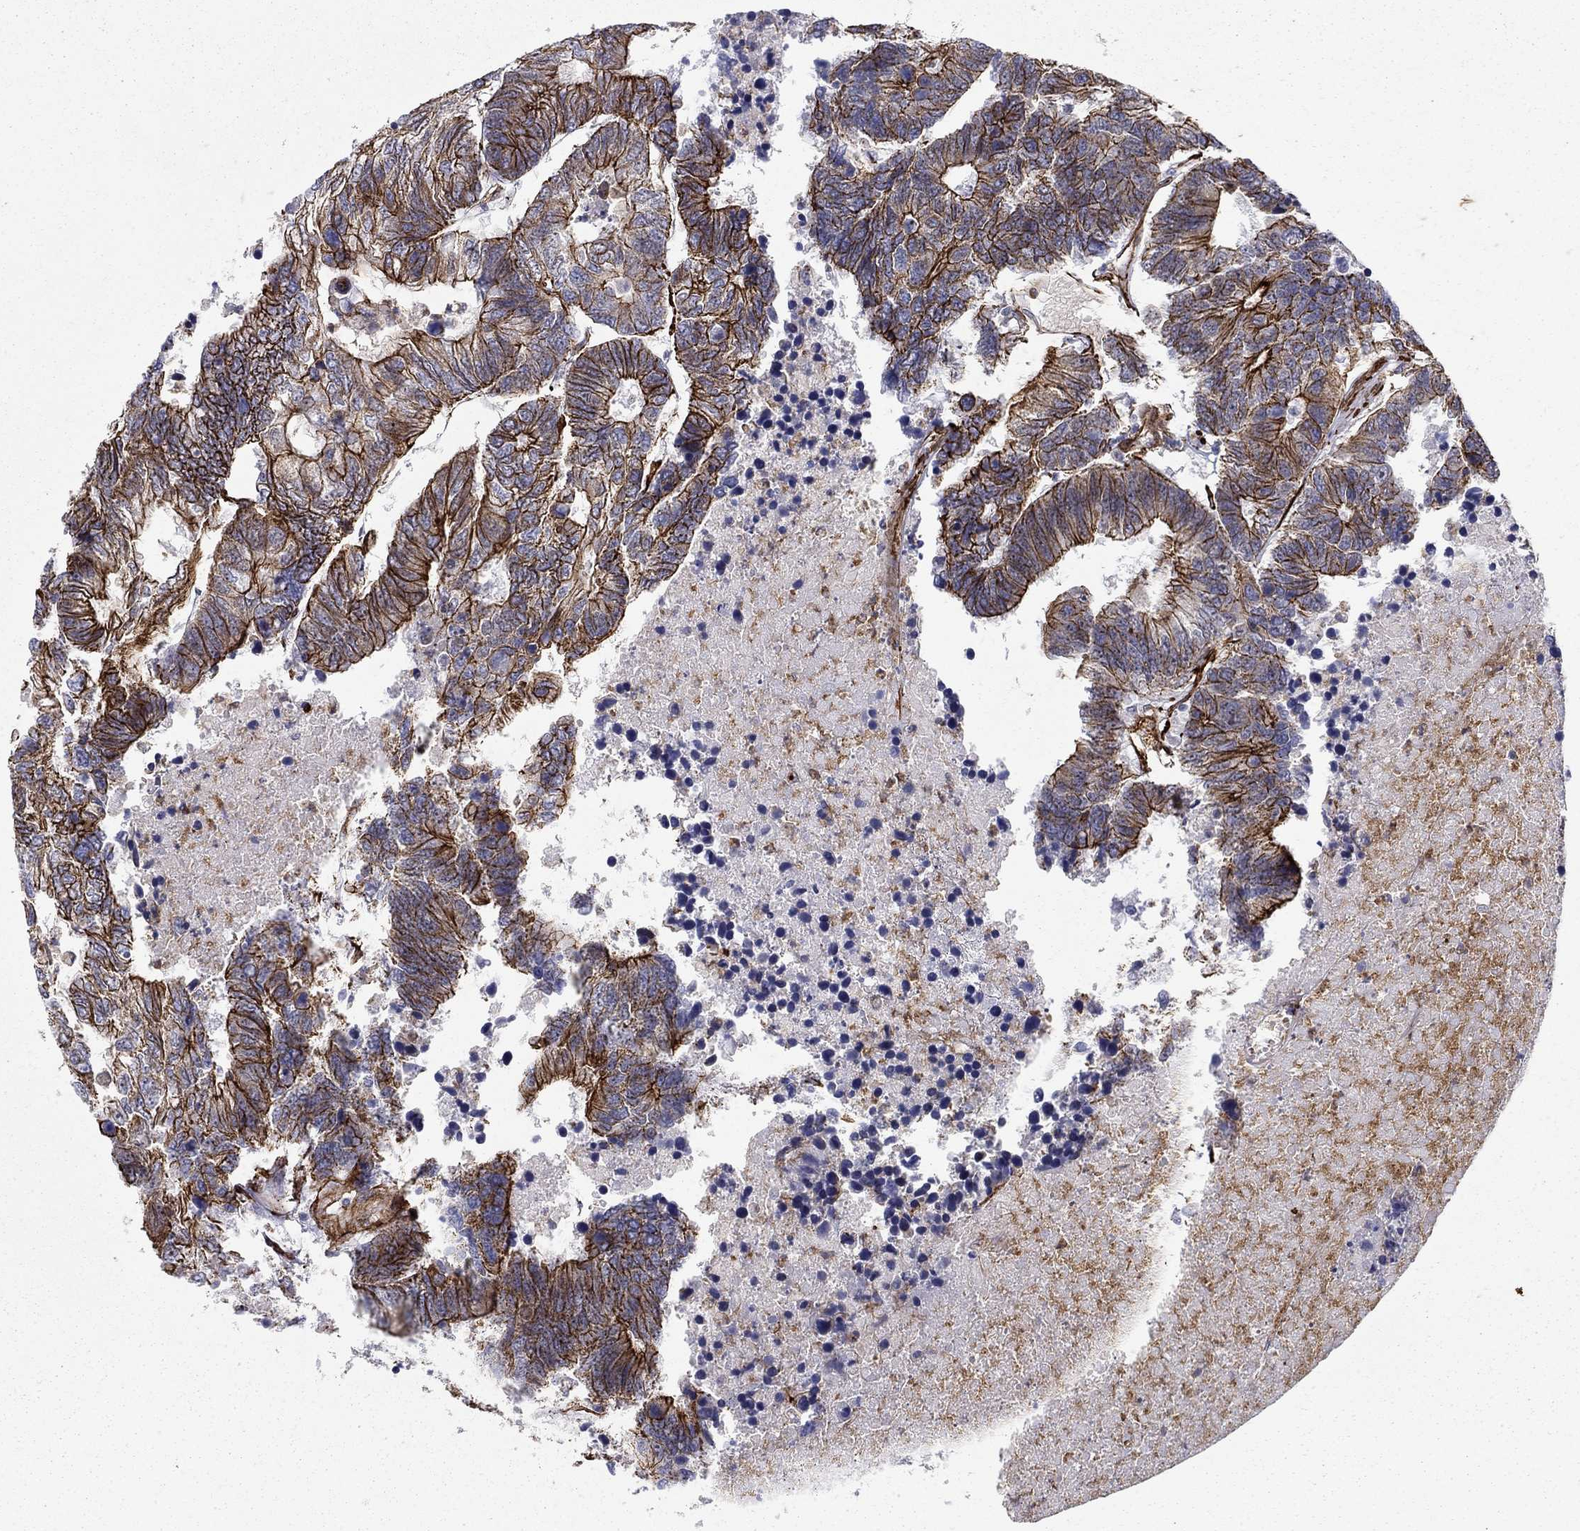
{"staining": {"intensity": "strong", "quantity": ">75%", "location": "cytoplasmic/membranous"}, "tissue": "colorectal cancer", "cell_type": "Tumor cells", "image_type": "cancer", "snomed": [{"axis": "morphology", "description": "Adenocarcinoma, NOS"}, {"axis": "topography", "description": "Colon"}], "caption": "A brown stain shows strong cytoplasmic/membranous positivity of a protein in colorectal adenocarcinoma tumor cells.", "gene": "KRBA1", "patient": {"sex": "female", "age": 48}}